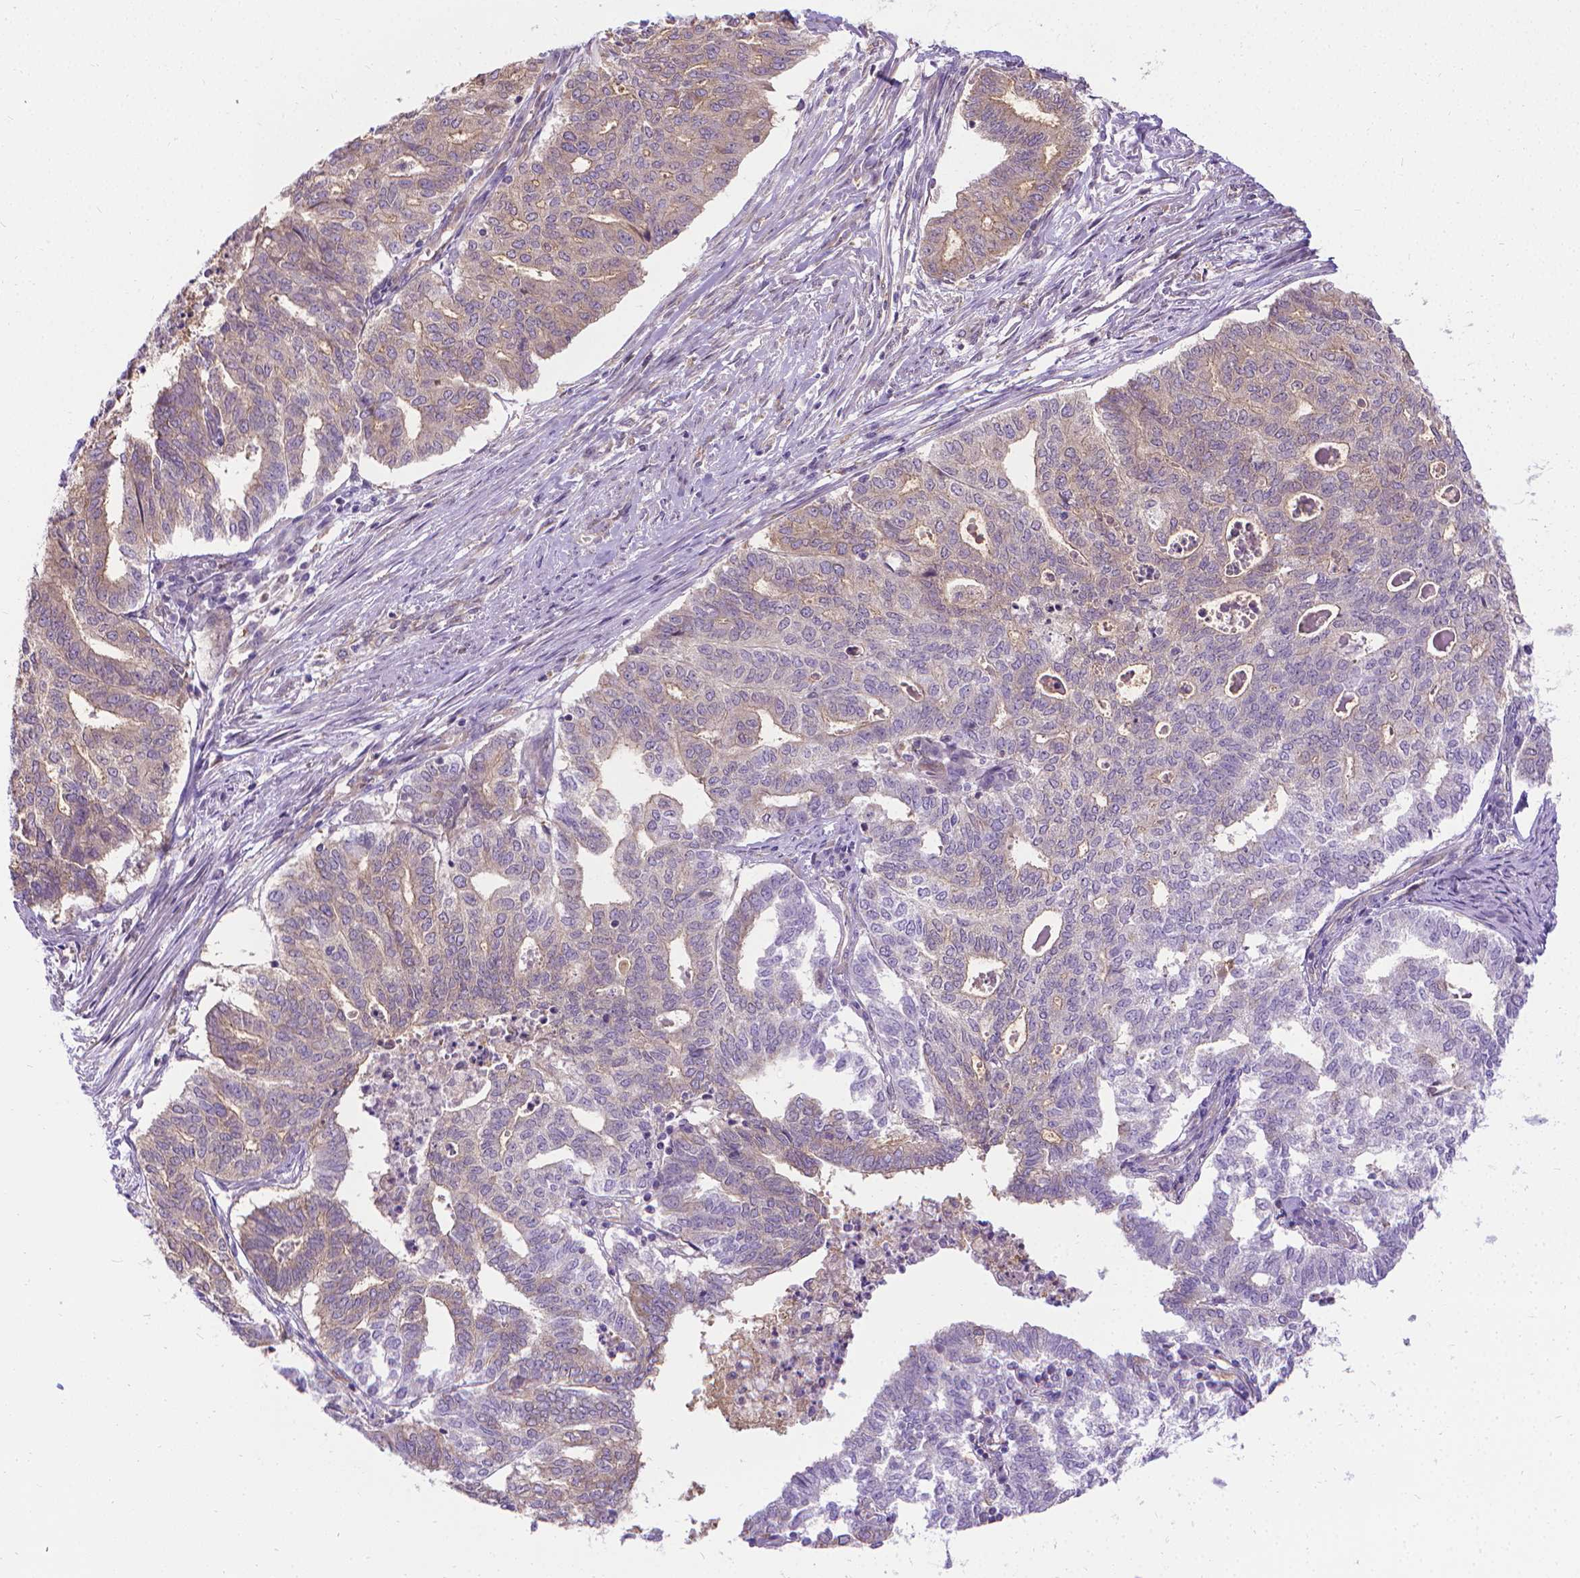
{"staining": {"intensity": "weak", "quantity": "<25%", "location": "cytoplasmic/membranous"}, "tissue": "endometrial cancer", "cell_type": "Tumor cells", "image_type": "cancer", "snomed": [{"axis": "morphology", "description": "Adenocarcinoma, NOS"}, {"axis": "topography", "description": "Endometrium"}], "caption": "This is an immunohistochemistry image of endometrial cancer. There is no staining in tumor cells.", "gene": "CFAP299", "patient": {"sex": "female", "age": 79}}